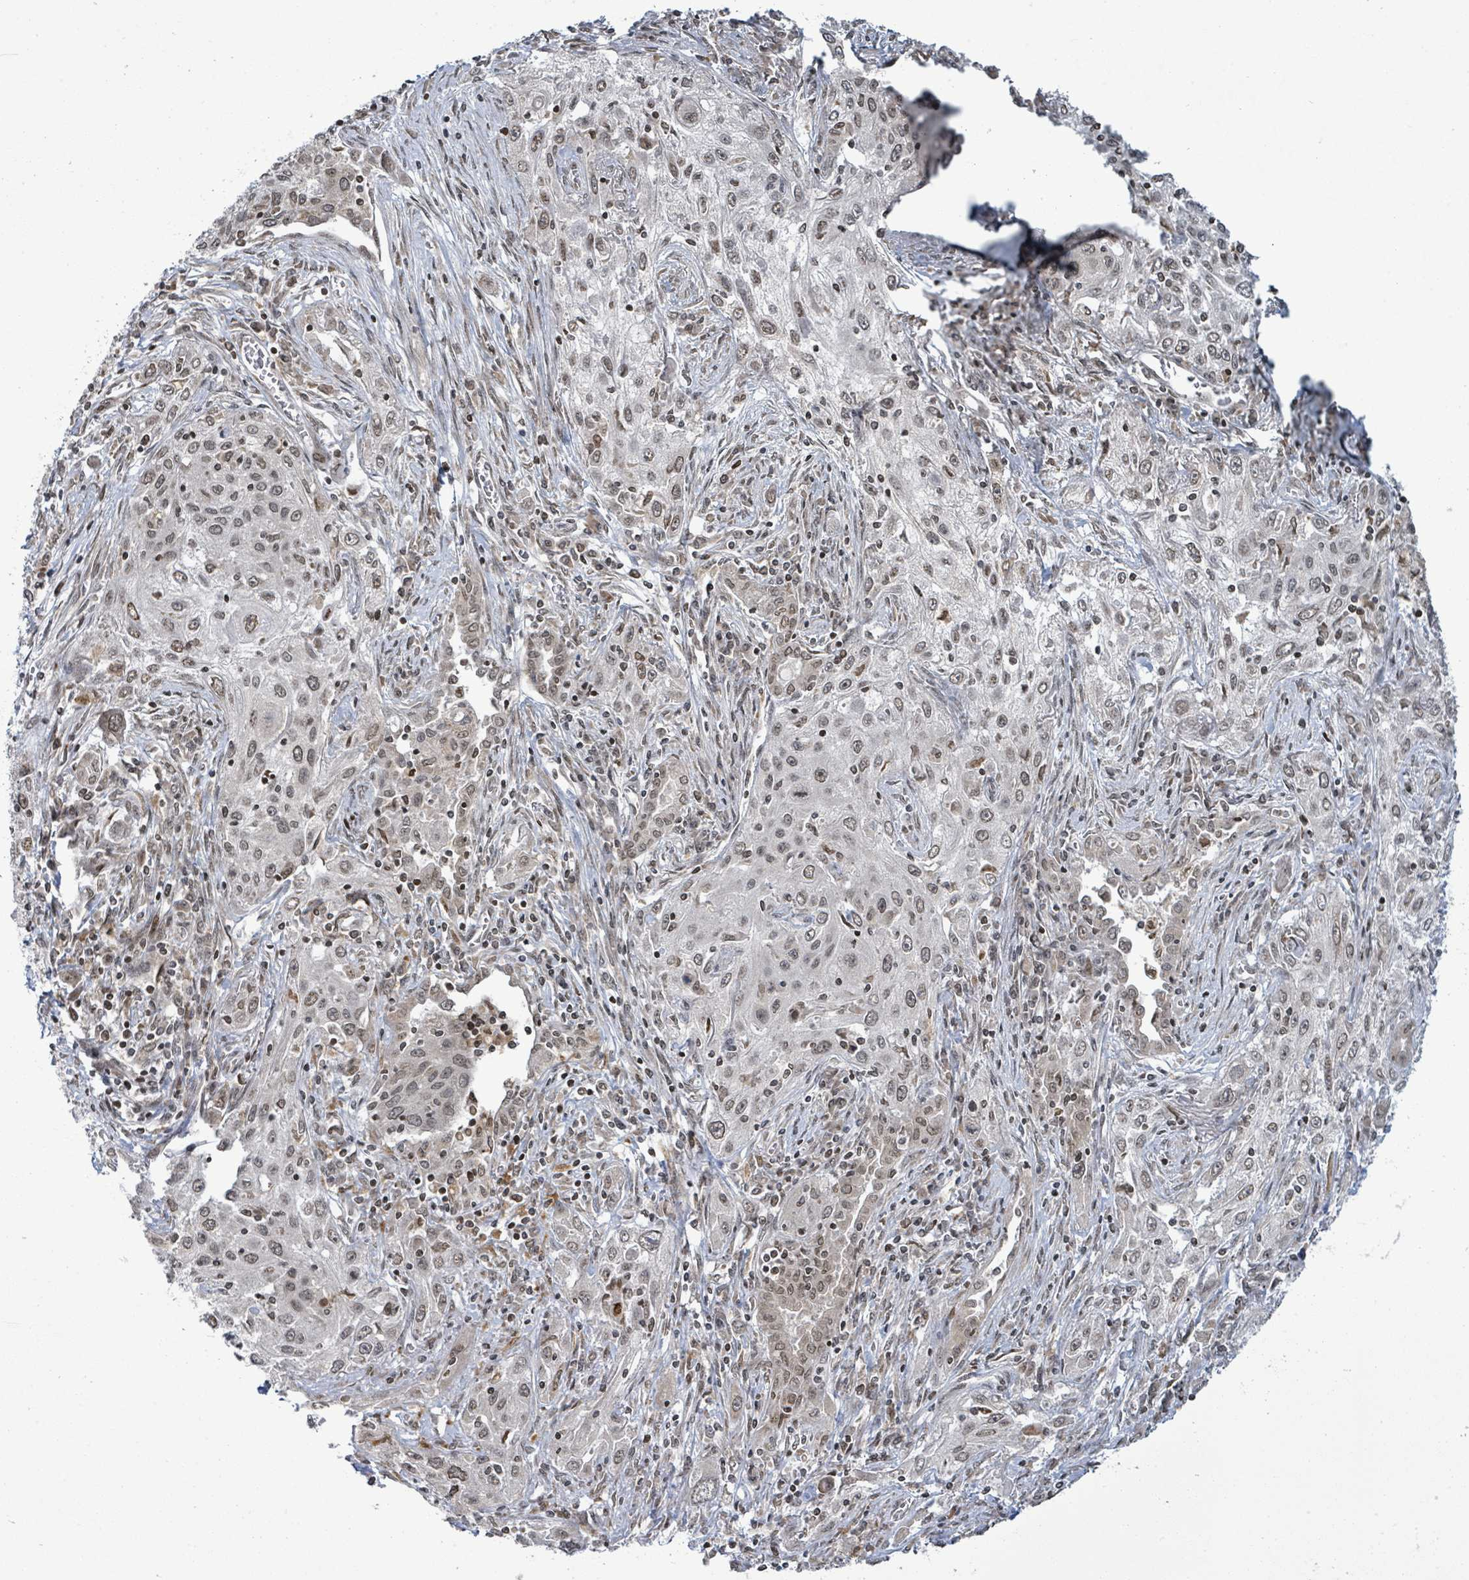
{"staining": {"intensity": "weak", "quantity": "25%-75%", "location": "nuclear"}, "tissue": "lung cancer", "cell_type": "Tumor cells", "image_type": "cancer", "snomed": [{"axis": "morphology", "description": "Squamous cell carcinoma, NOS"}, {"axis": "topography", "description": "Lung"}], "caption": "This micrograph exhibits IHC staining of squamous cell carcinoma (lung), with low weak nuclear staining in about 25%-75% of tumor cells.", "gene": "SBF2", "patient": {"sex": "female", "age": 69}}